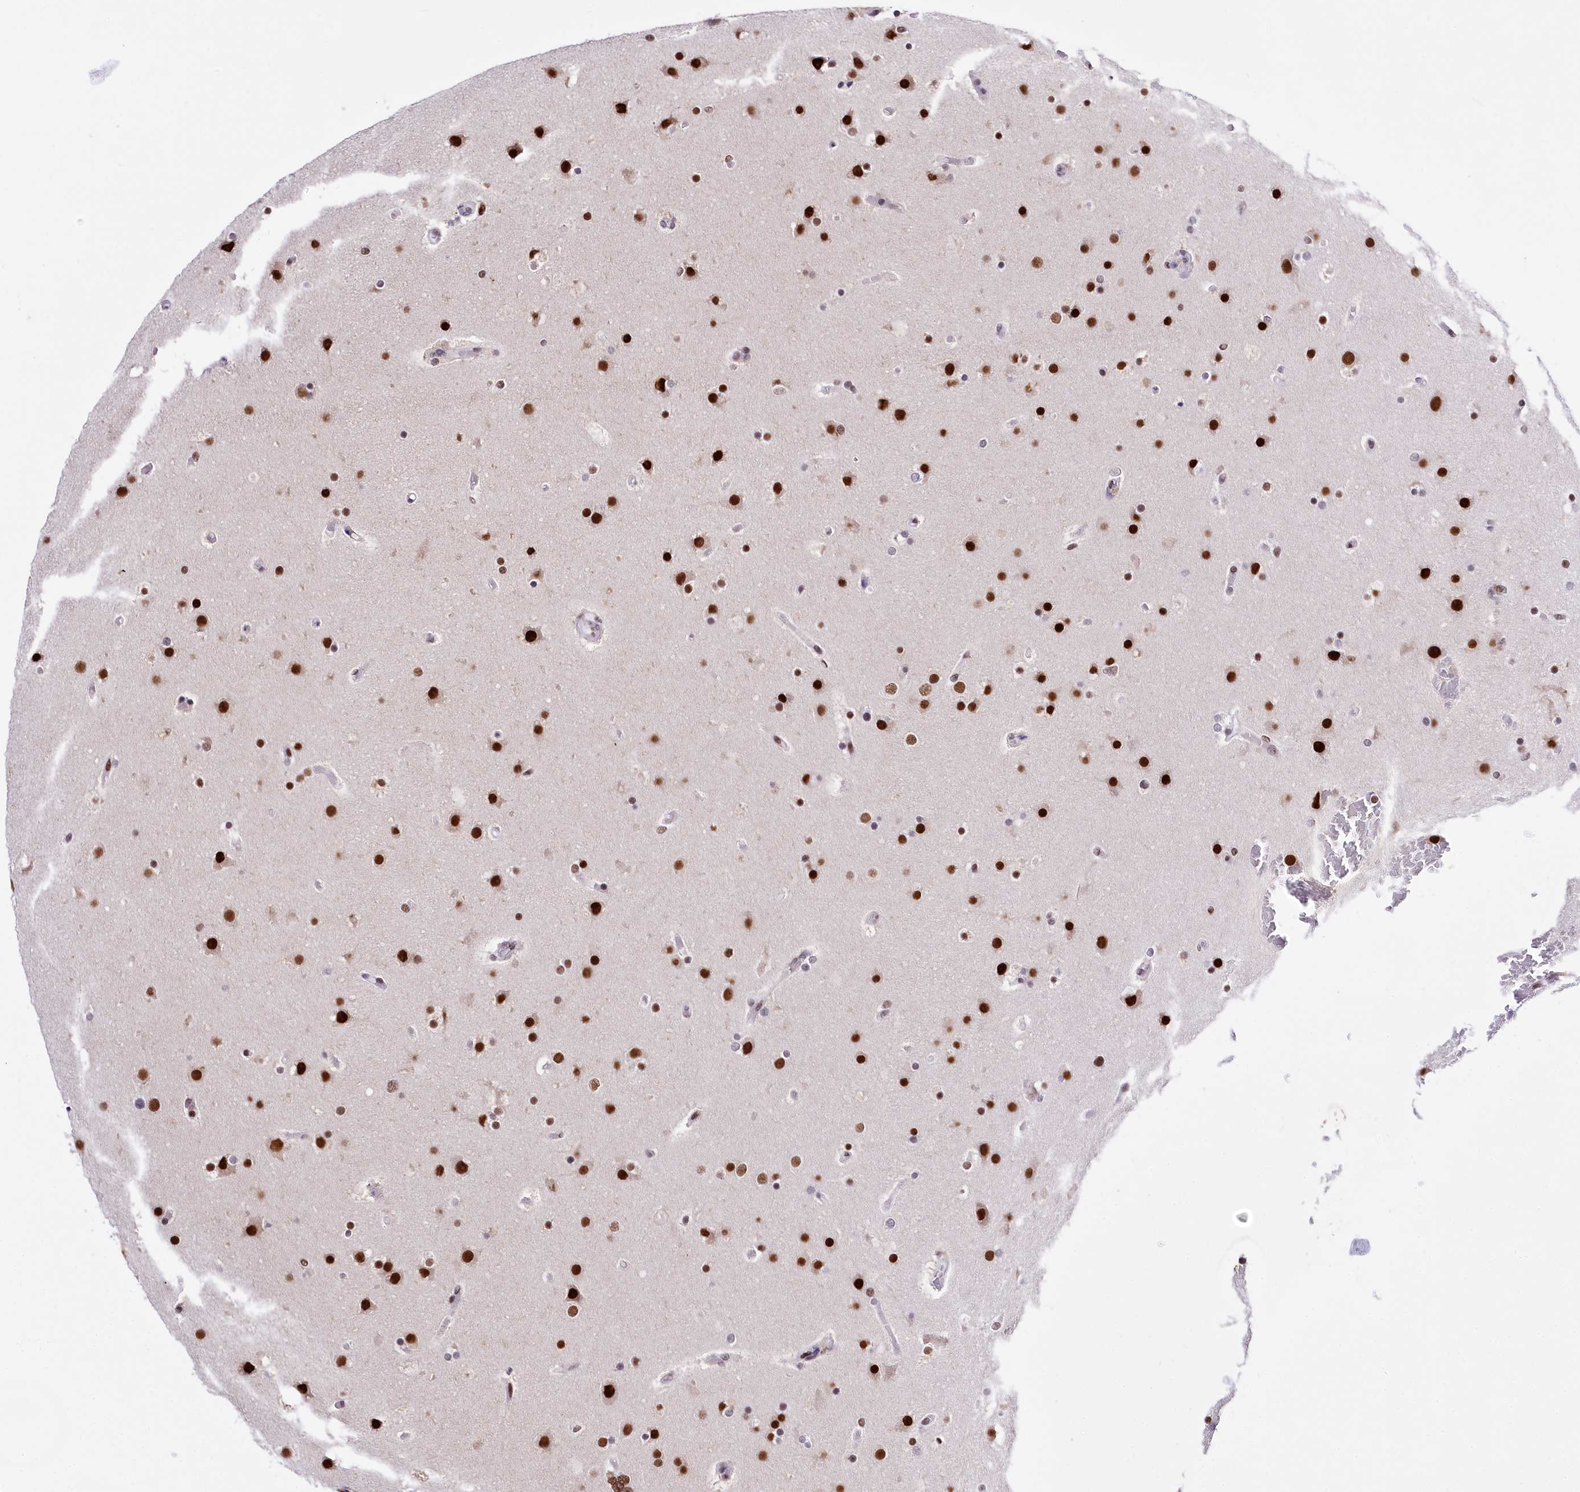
{"staining": {"intensity": "strong", "quantity": ">75%", "location": "nuclear"}, "tissue": "glioma", "cell_type": "Tumor cells", "image_type": "cancer", "snomed": [{"axis": "morphology", "description": "Glioma, malignant, High grade"}, {"axis": "topography", "description": "Cerebral cortex"}], "caption": "High-power microscopy captured an IHC histopathology image of high-grade glioma (malignant), revealing strong nuclear positivity in about >75% of tumor cells. The protein is shown in brown color, while the nuclei are stained blue.", "gene": "POU4F3", "patient": {"sex": "female", "age": 36}}